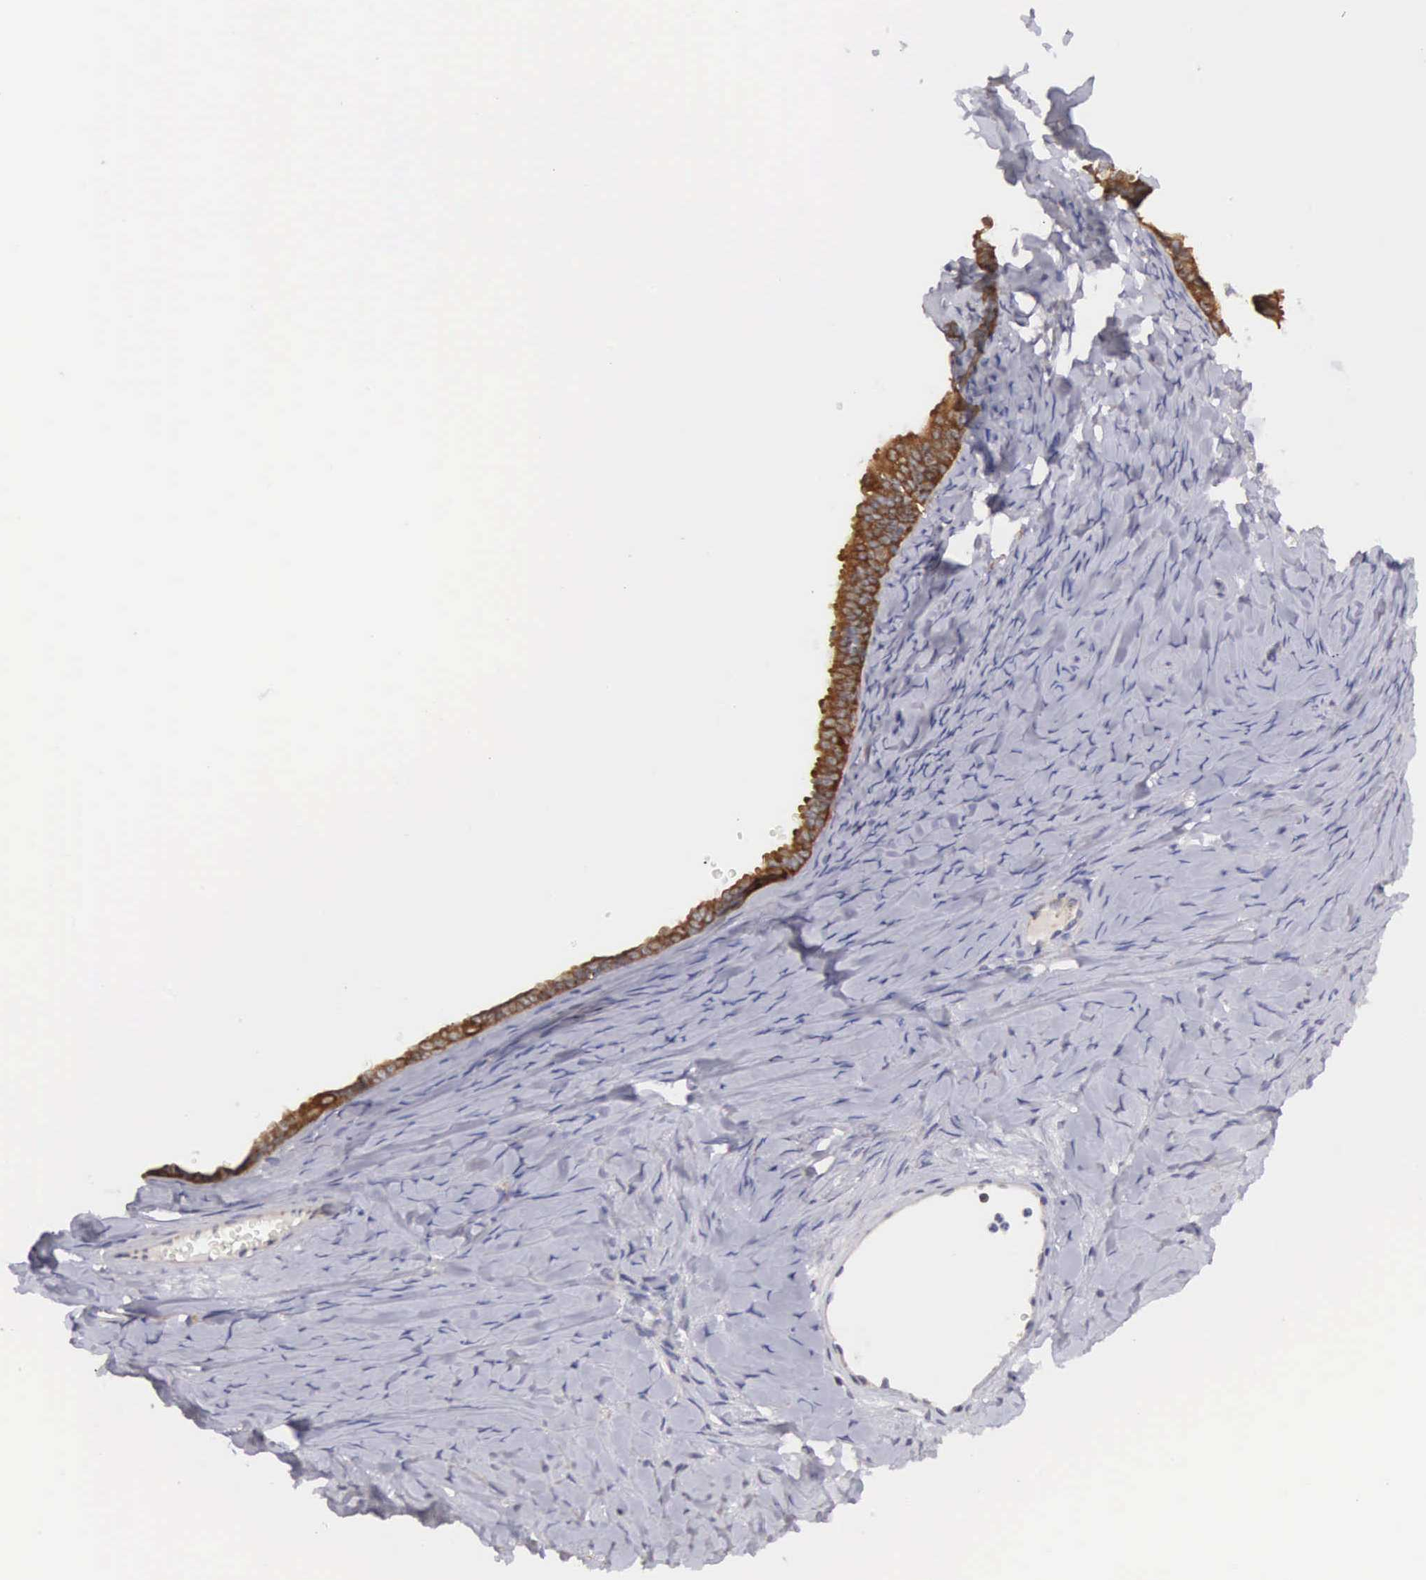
{"staining": {"intensity": "moderate", "quantity": ">75%", "location": "cytoplasmic/membranous"}, "tissue": "ovarian cancer", "cell_type": "Tumor cells", "image_type": "cancer", "snomed": [{"axis": "morphology", "description": "Cystadenocarcinoma, serous, NOS"}, {"axis": "topography", "description": "Ovary"}], "caption": "Immunohistochemistry (IHC) staining of ovarian serous cystadenocarcinoma, which exhibits medium levels of moderate cytoplasmic/membranous positivity in about >75% of tumor cells indicating moderate cytoplasmic/membranous protein positivity. The staining was performed using DAB (brown) for protein detection and nuclei were counterstained in hematoxylin (blue).", "gene": "TXLNG", "patient": {"sex": "female", "age": 71}}